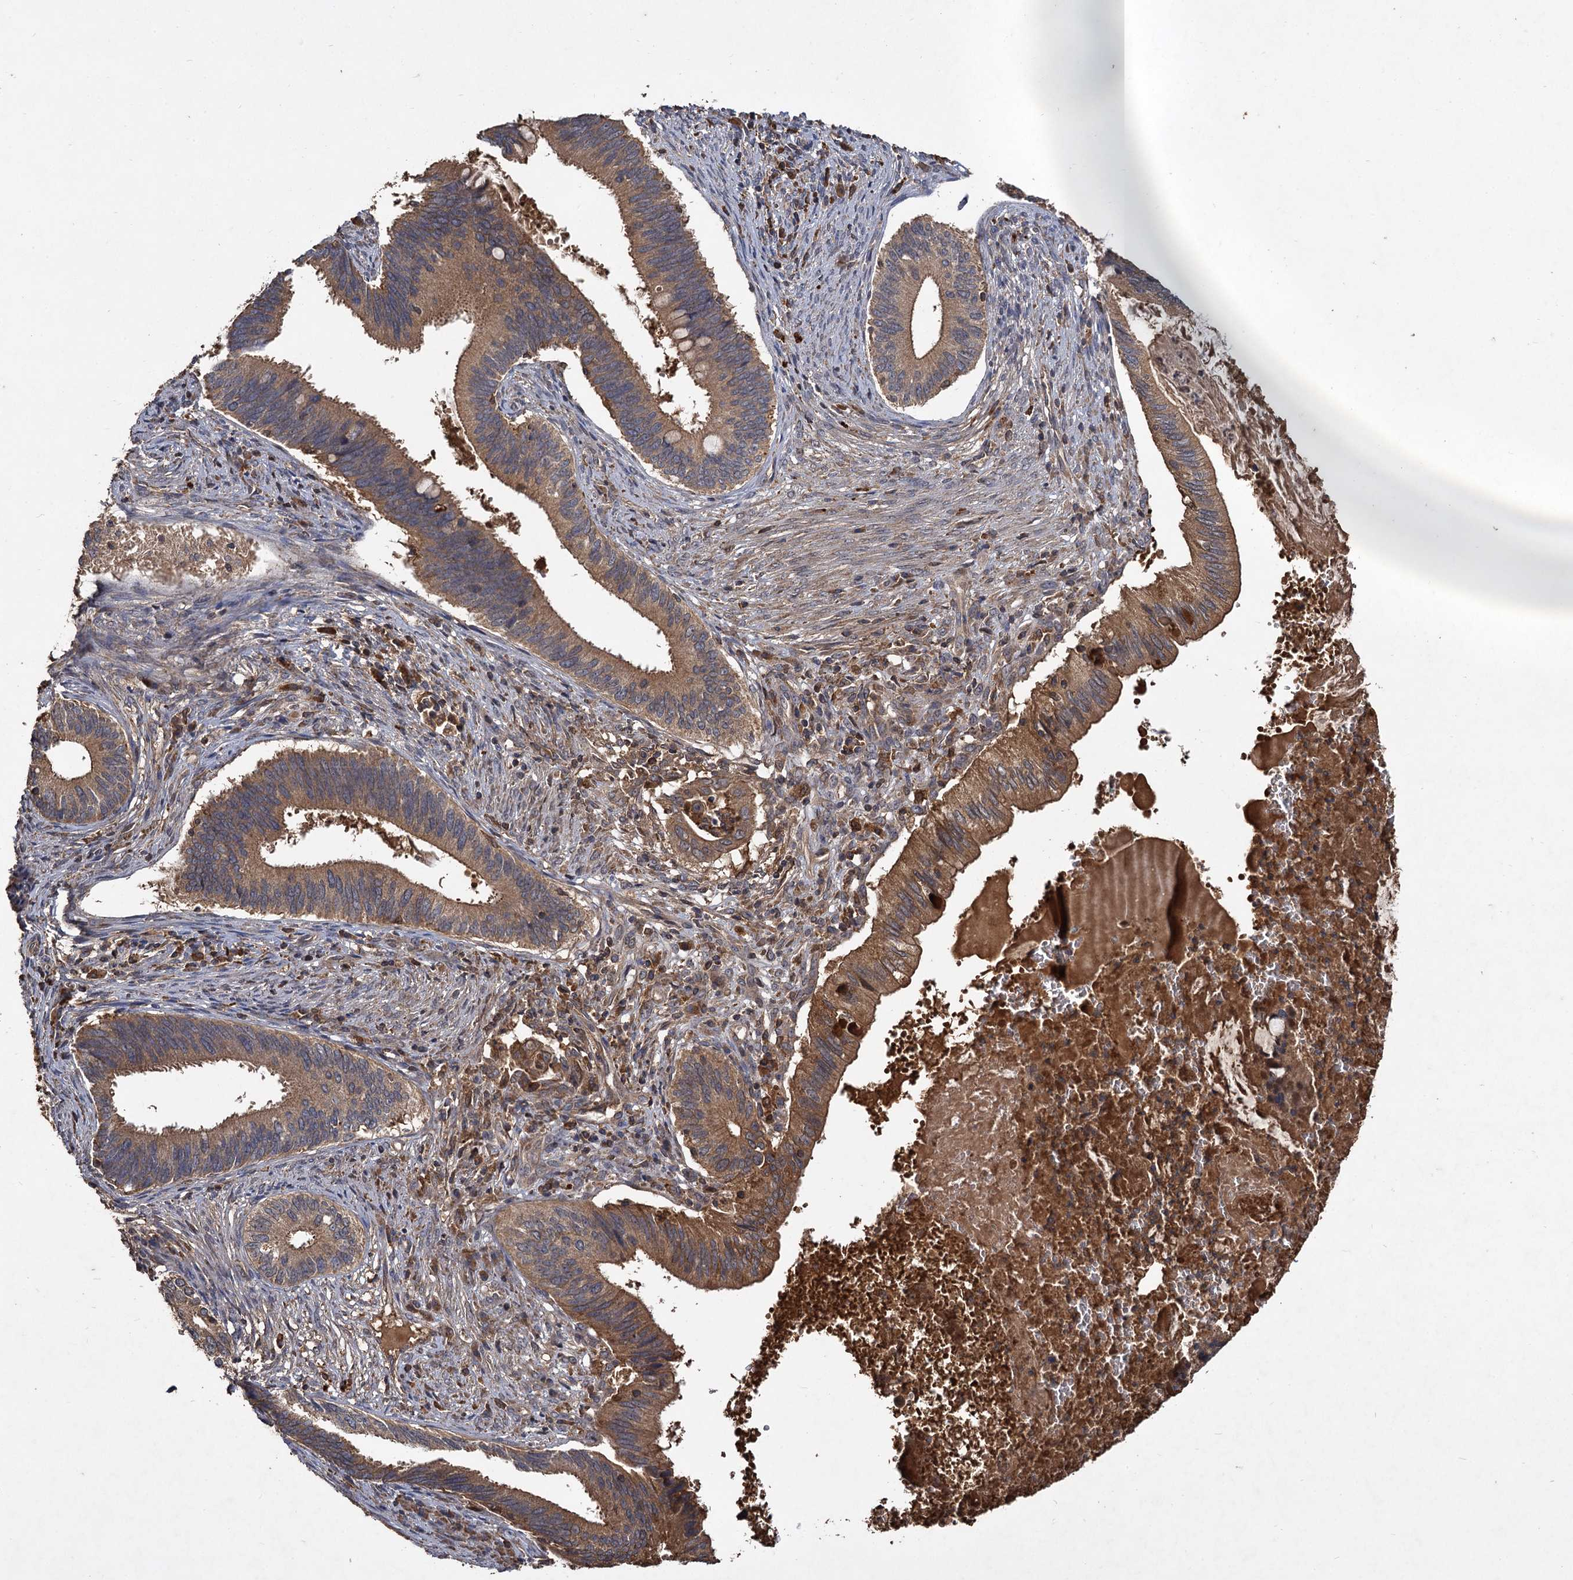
{"staining": {"intensity": "moderate", "quantity": ">75%", "location": "cytoplasmic/membranous"}, "tissue": "cervical cancer", "cell_type": "Tumor cells", "image_type": "cancer", "snomed": [{"axis": "morphology", "description": "Adenocarcinoma, NOS"}, {"axis": "topography", "description": "Cervix"}], "caption": "Tumor cells exhibit medium levels of moderate cytoplasmic/membranous positivity in approximately >75% of cells in human cervical cancer. (DAB = brown stain, brightfield microscopy at high magnification).", "gene": "GCLC", "patient": {"sex": "female", "age": 42}}